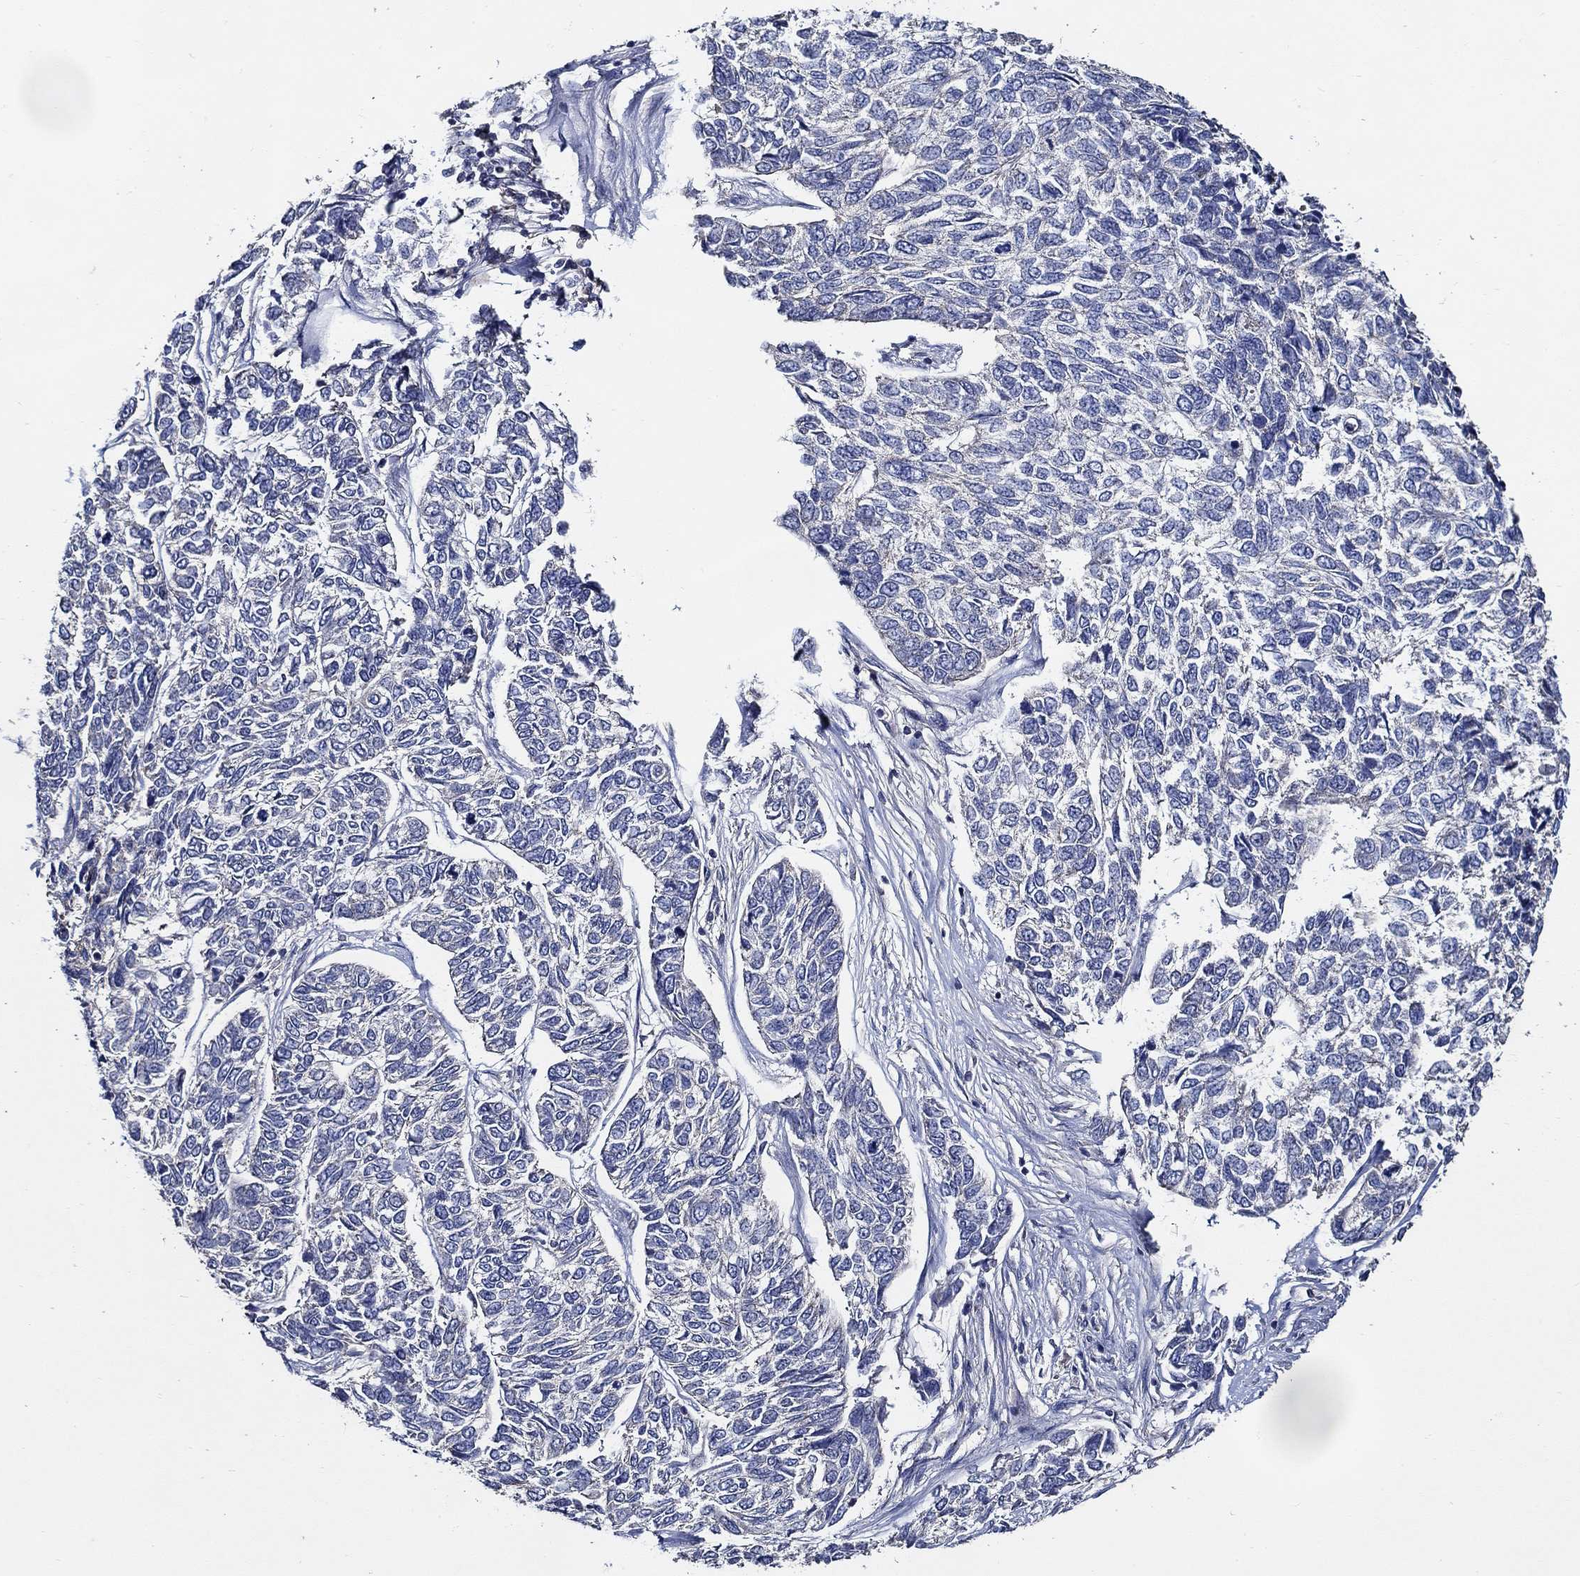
{"staining": {"intensity": "negative", "quantity": "none", "location": "none"}, "tissue": "skin cancer", "cell_type": "Tumor cells", "image_type": "cancer", "snomed": [{"axis": "morphology", "description": "Basal cell carcinoma"}, {"axis": "topography", "description": "Skin"}], "caption": "This is an IHC photomicrograph of human skin basal cell carcinoma. There is no expression in tumor cells.", "gene": "WDR53", "patient": {"sex": "female", "age": 65}}